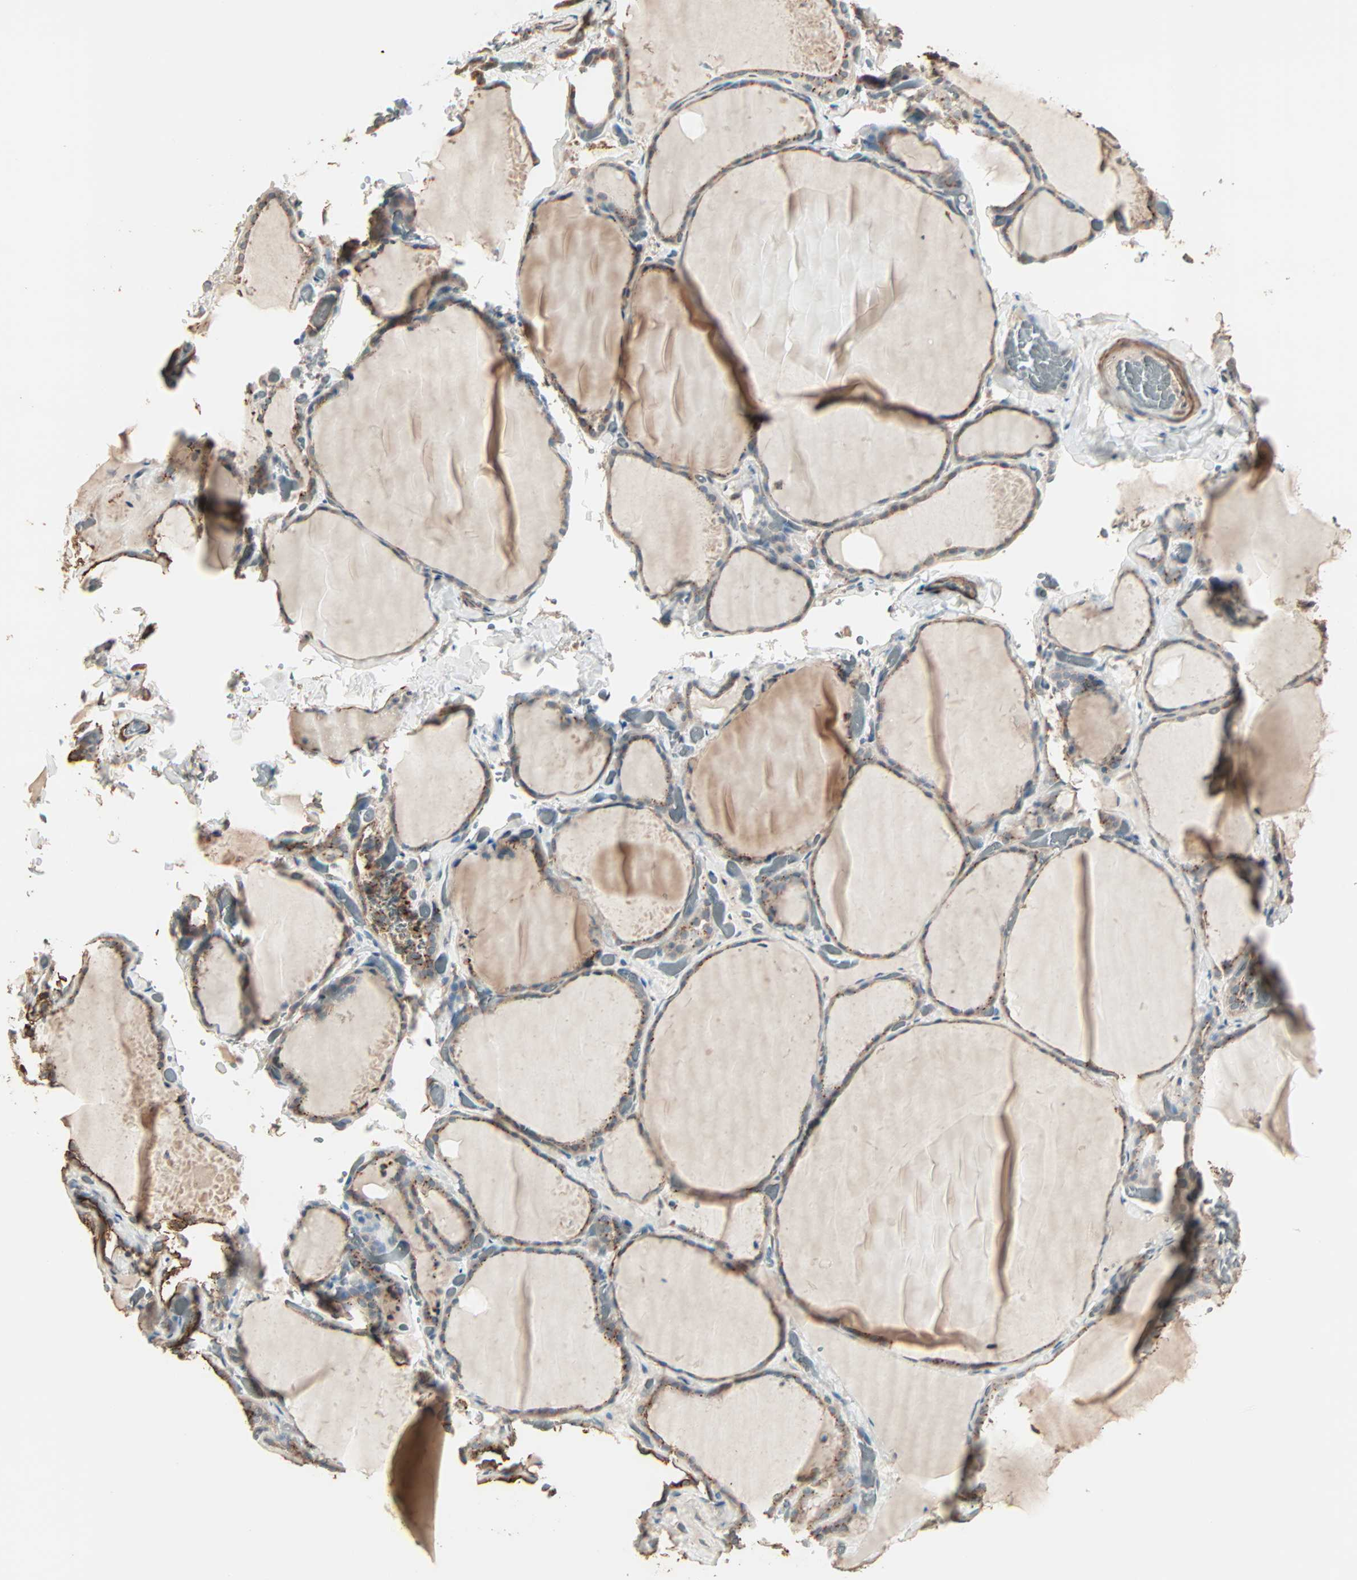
{"staining": {"intensity": "moderate", "quantity": ">75%", "location": "cytoplasmic/membranous"}, "tissue": "thyroid gland", "cell_type": "Glandular cells", "image_type": "normal", "snomed": [{"axis": "morphology", "description": "Normal tissue, NOS"}, {"axis": "topography", "description": "Thyroid gland"}], "caption": "Glandular cells display moderate cytoplasmic/membranous expression in about >75% of cells in normal thyroid gland.", "gene": "GALNT3", "patient": {"sex": "female", "age": 22}}